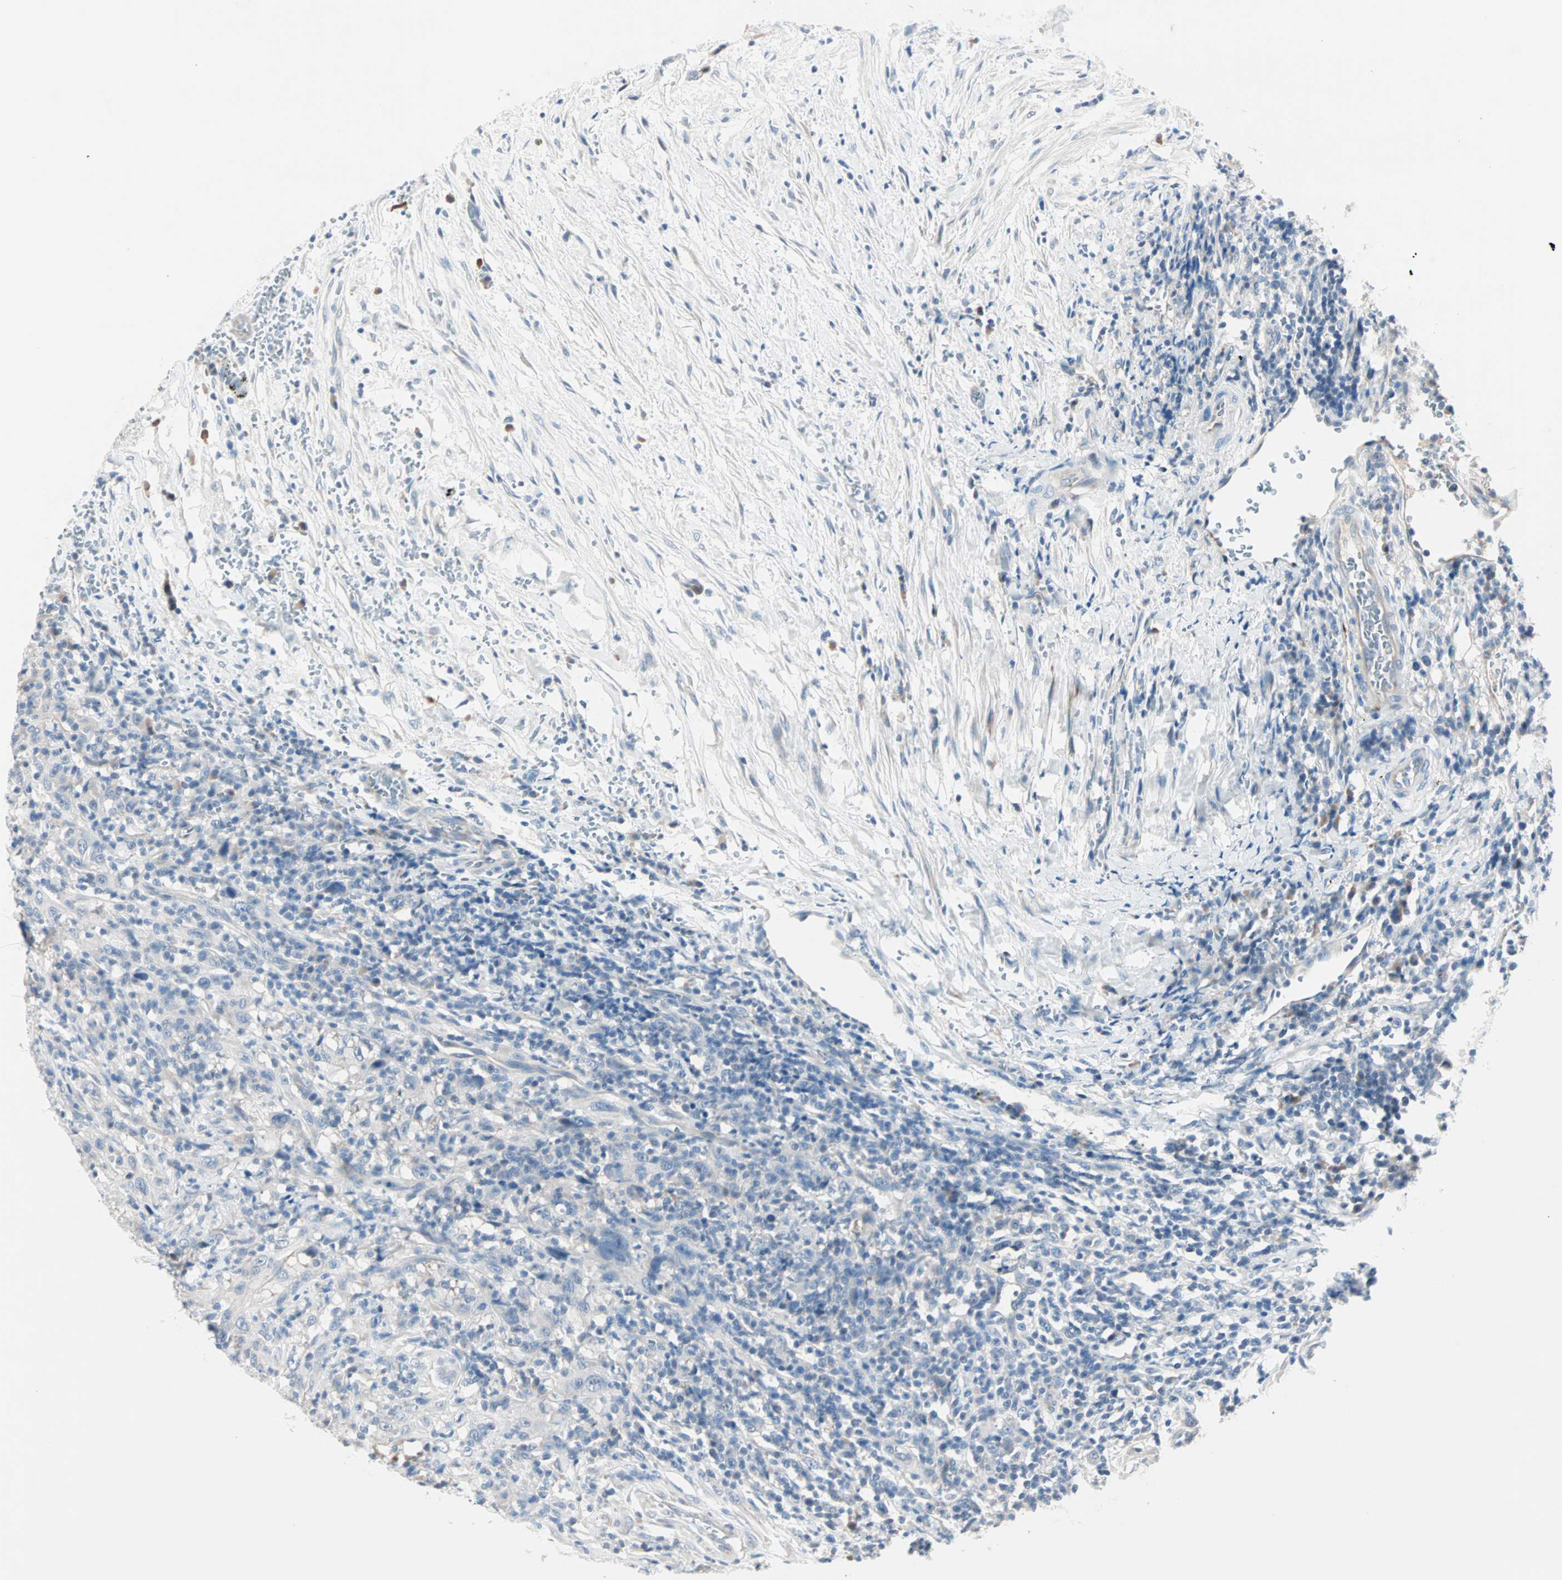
{"staining": {"intensity": "moderate", "quantity": "<25%", "location": "cytoplasmic/membranous"}, "tissue": "urothelial cancer", "cell_type": "Tumor cells", "image_type": "cancer", "snomed": [{"axis": "morphology", "description": "Urothelial carcinoma, High grade"}, {"axis": "topography", "description": "Urinary bladder"}], "caption": "Protein positivity by IHC reveals moderate cytoplasmic/membranous staining in approximately <25% of tumor cells in high-grade urothelial carcinoma.", "gene": "NEFH", "patient": {"sex": "male", "age": 61}}